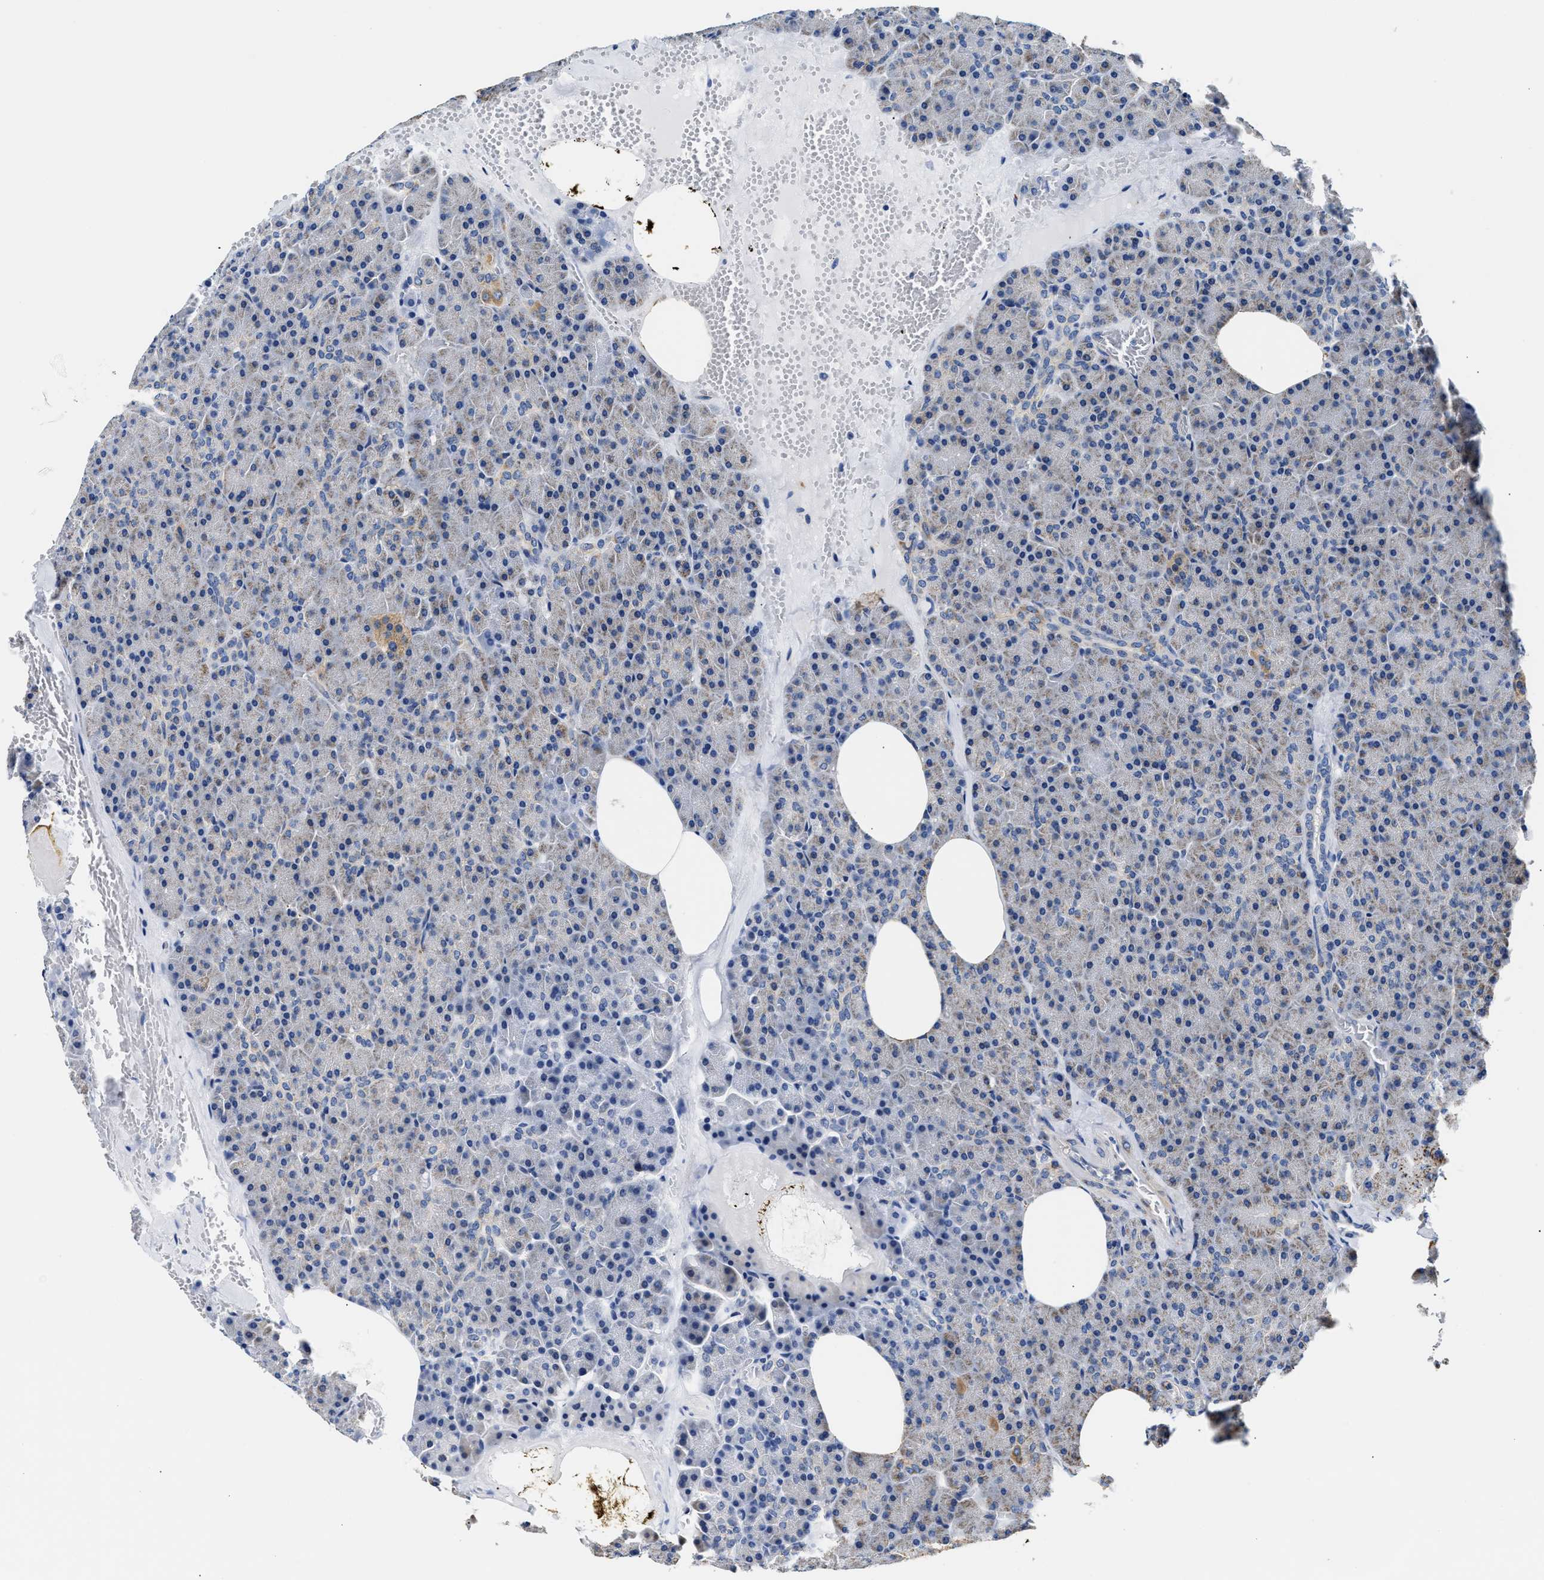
{"staining": {"intensity": "weak", "quantity": "25%-75%", "location": "cytoplasmic/membranous"}, "tissue": "pancreas", "cell_type": "Exocrine glandular cells", "image_type": "normal", "snomed": [{"axis": "morphology", "description": "Normal tissue, NOS"}, {"axis": "topography", "description": "Pancreas"}], "caption": "Protein positivity by immunohistochemistry displays weak cytoplasmic/membranous positivity in approximately 25%-75% of exocrine glandular cells in normal pancreas. Using DAB (3,3'-diaminobenzidine) (brown) and hematoxylin (blue) stains, captured at high magnification using brightfield microscopy.", "gene": "ACADVL", "patient": {"sex": "female", "age": 35}}